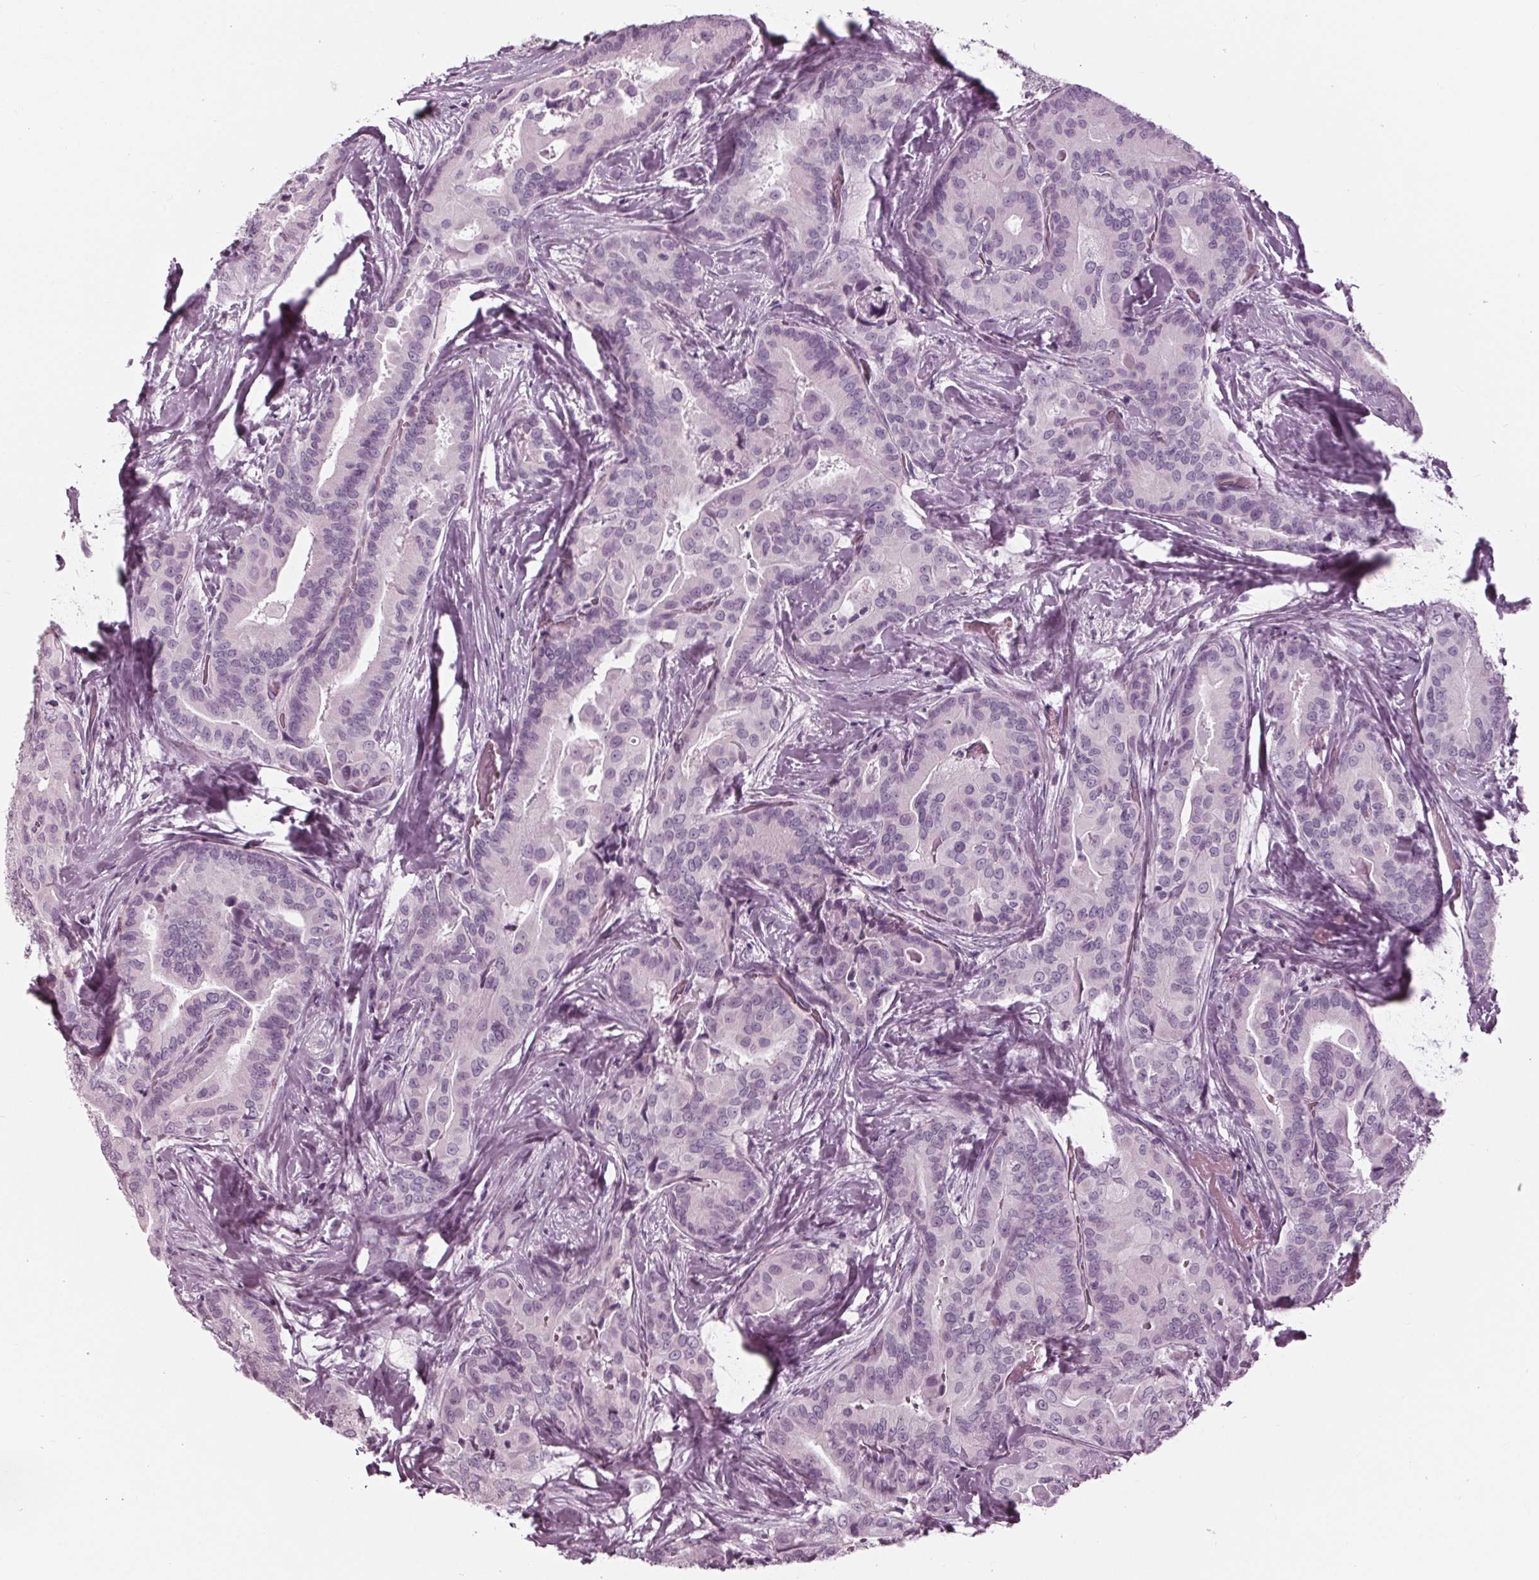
{"staining": {"intensity": "negative", "quantity": "none", "location": "none"}, "tissue": "thyroid cancer", "cell_type": "Tumor cells", "image_type": "cancer", "snomed": [{"axis": "morphology", "description": "Papillary adenocarcinoma, NOS"}, {"axis": "topography", "description": "Thyroid gland"}], "caption": "This is an IHC photomicrograph of human thyroid cancer. There is no positivity in tumor cells.", "gene": "KRT28", "patient": {"sex": "male", "age": 61}}